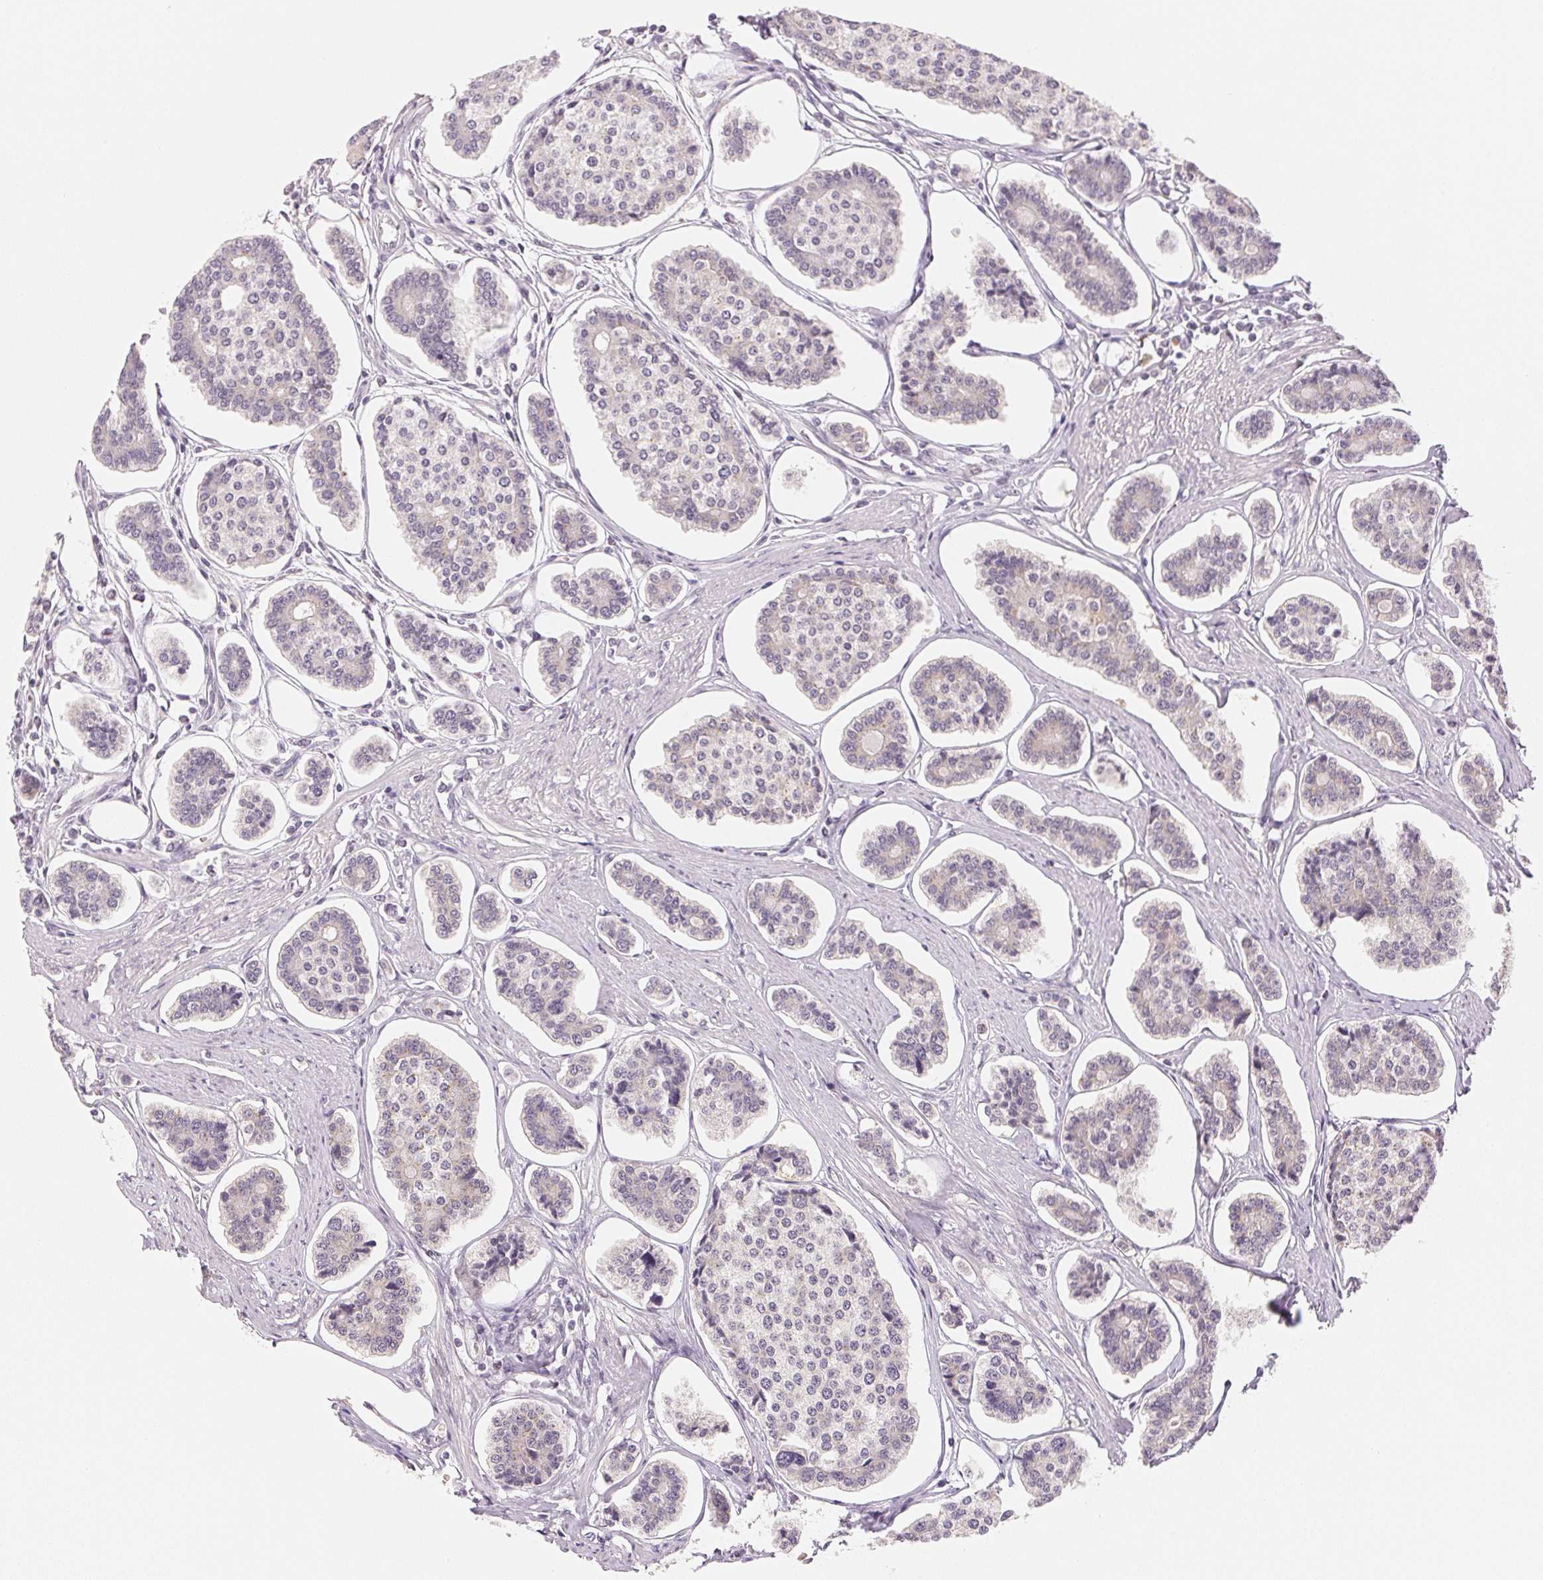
{"staining": {"intensity": "negative", "quantity": "none", "location": "none"}, "tissue": "carcinoid", "cell_type": "Tumor cells", "image_type": "cancer", "snomed": [{"axis": "morphology", "description": "Carcinoid, malignant, NOS"}, {"axis": "topography", "description": "Small intestine"}], "caption": "Immunohistochemistry (IHC) of carcinoid shows no positivity in tumor cells.", "gene": "MAP1LC3A", "patient": {"sex": "female", "age": 65}}